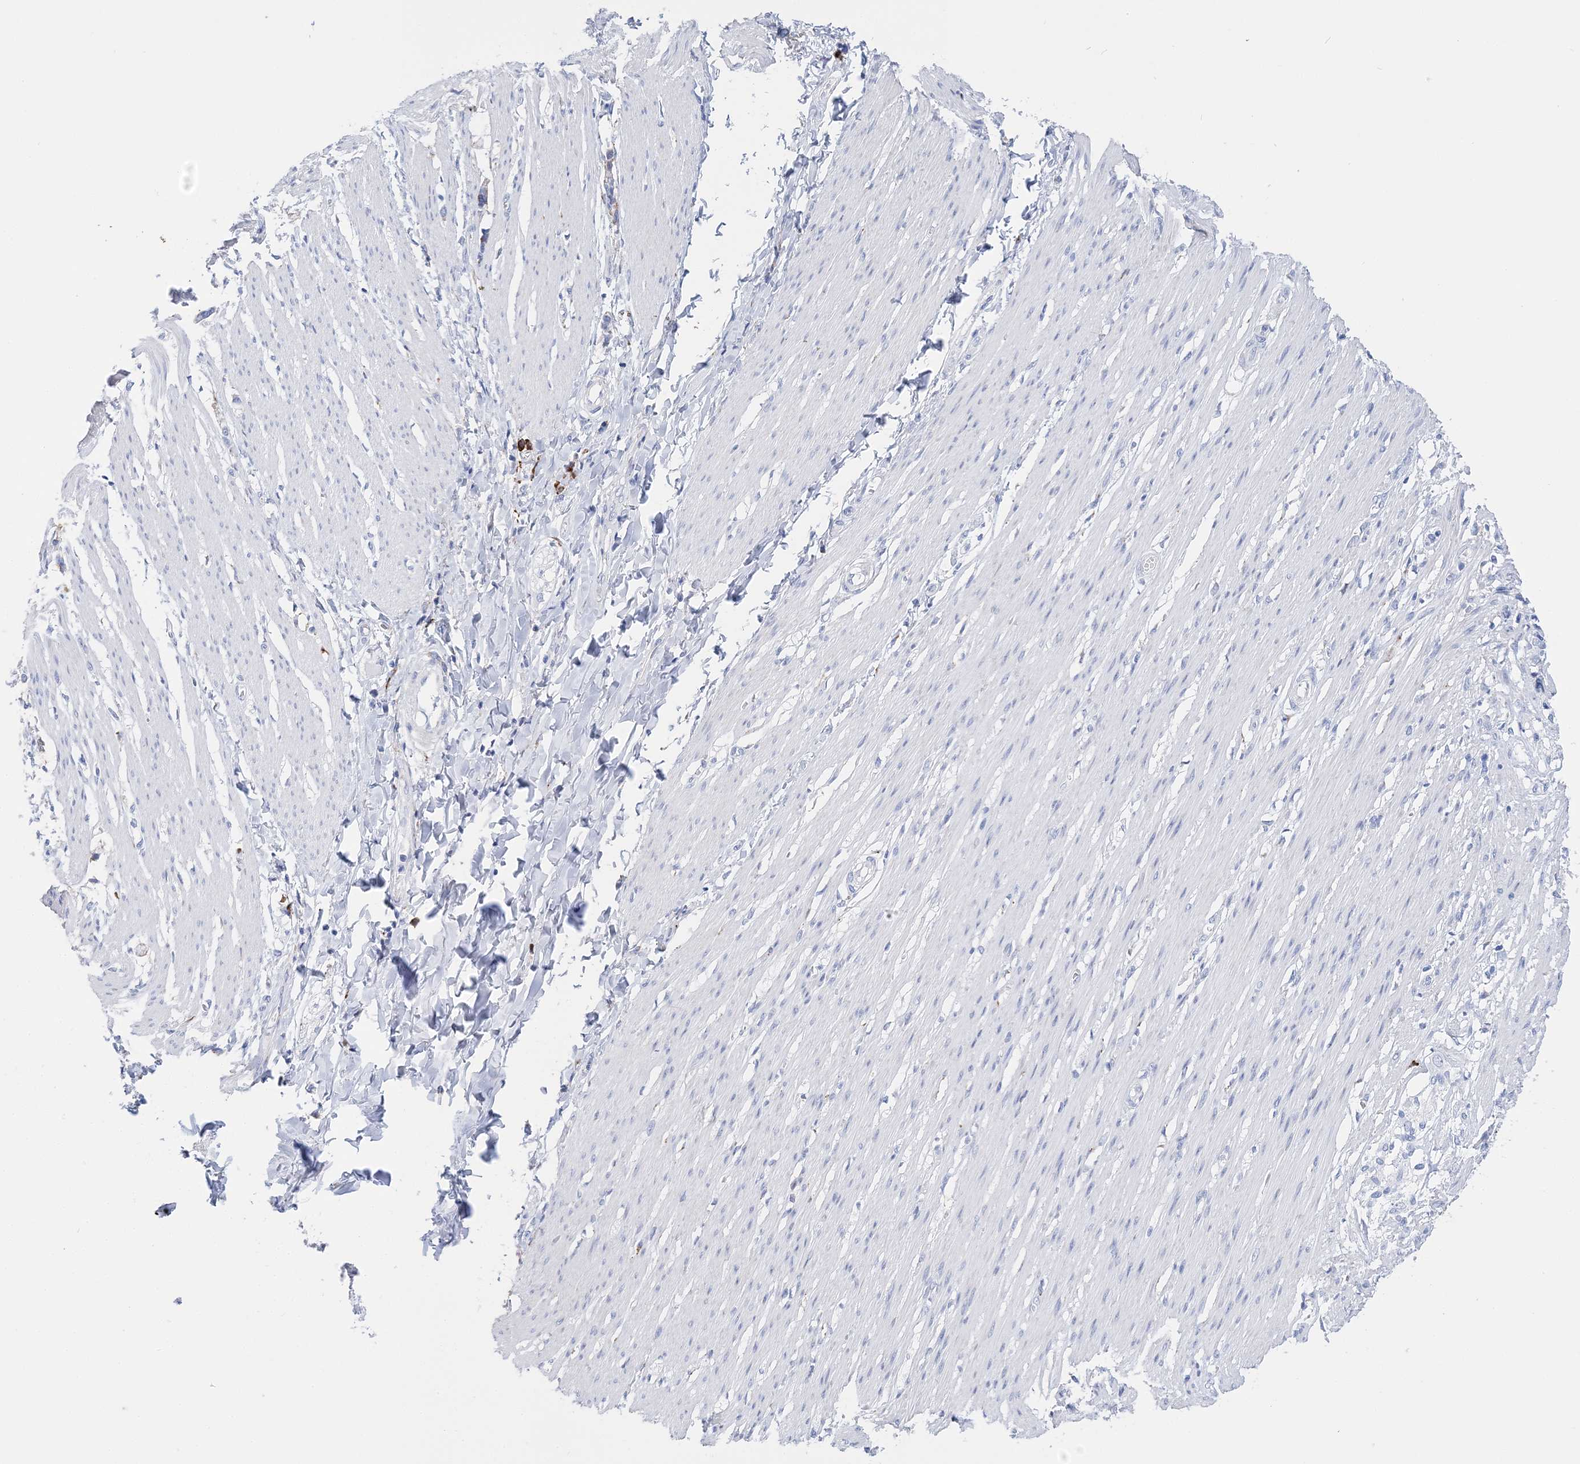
{"staining": {"intensity": "negative", "quantity": "none", "location": "none"}, "tissue": "smooth muscle", "cell_type": "Smooth muscle cells", "image_type": "normal", "snomed": [{"axis": "morphology", "description": "Normal tissue, NOS"}, {"axis": "morphology", "description": "Adenocarcinoma, NOS"}, {"axis": "topography", "description": "Colon"}, {"axis": "topography", "description": "Peripheral nerve tissue"}], "caption": "Smooth muscle cells show no significant staining in unremarkable smooth muscle.", "gene": "TSPYL6", "patient": {"sex": "male", "age": 14}}